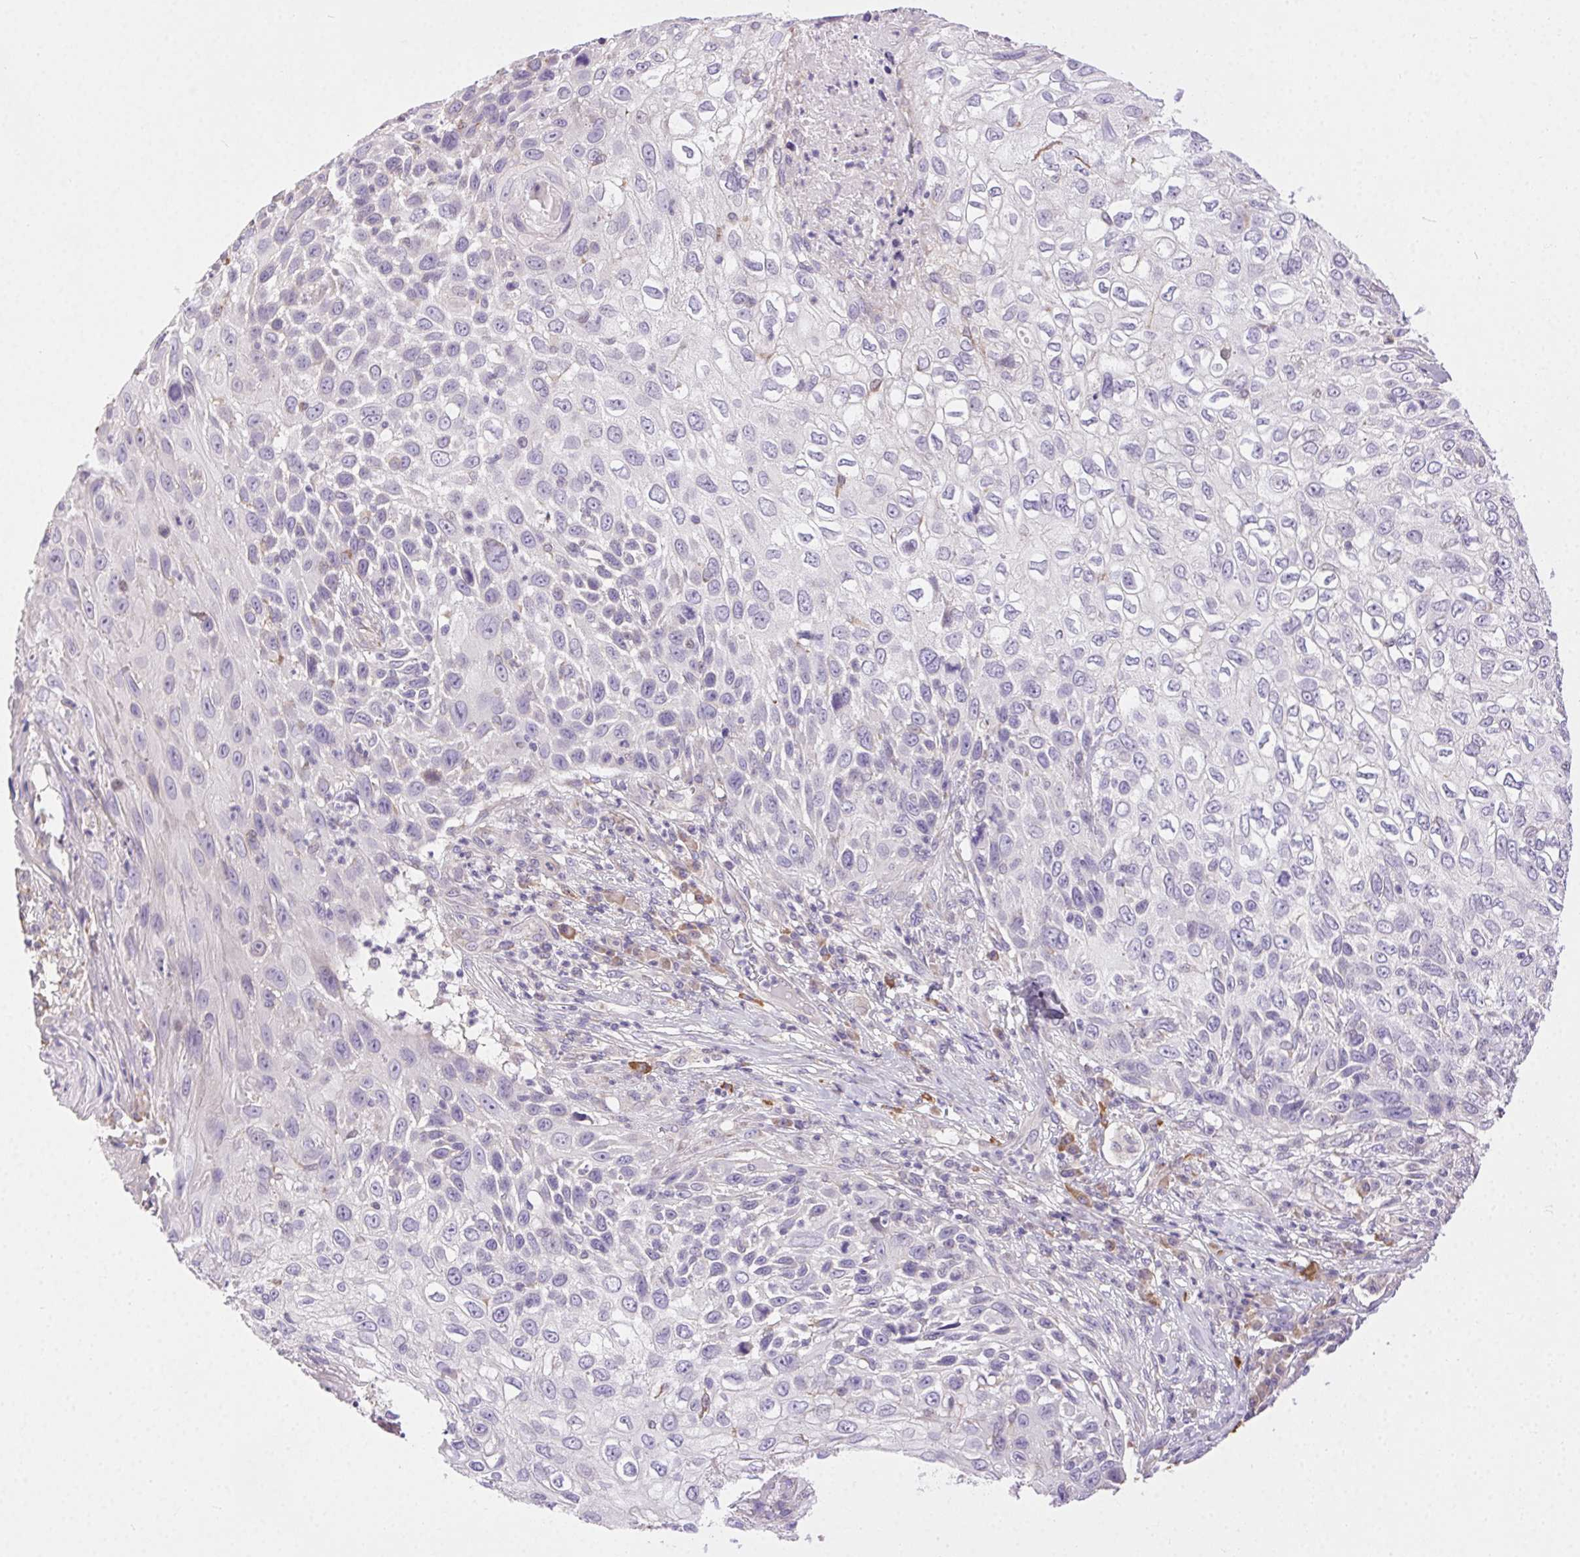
{"staining": {"intensity": "negative", "quantity": "none", "location": "none"}, "tissue": "skin cancer", "cell_type": "Tumor cells", "image_type": "cancer", "snomed": [{"axis": "morphology", "description": "Squamous cell carcinoma, NOS"}, {"axis": "topography", "description": "Skin"}], "caption": "Tumor cells are negative for protein expression in human squamous cell carcinoma (skin).", "gene": "SNX31", "patient": {"sex": "male", "age": 92}}